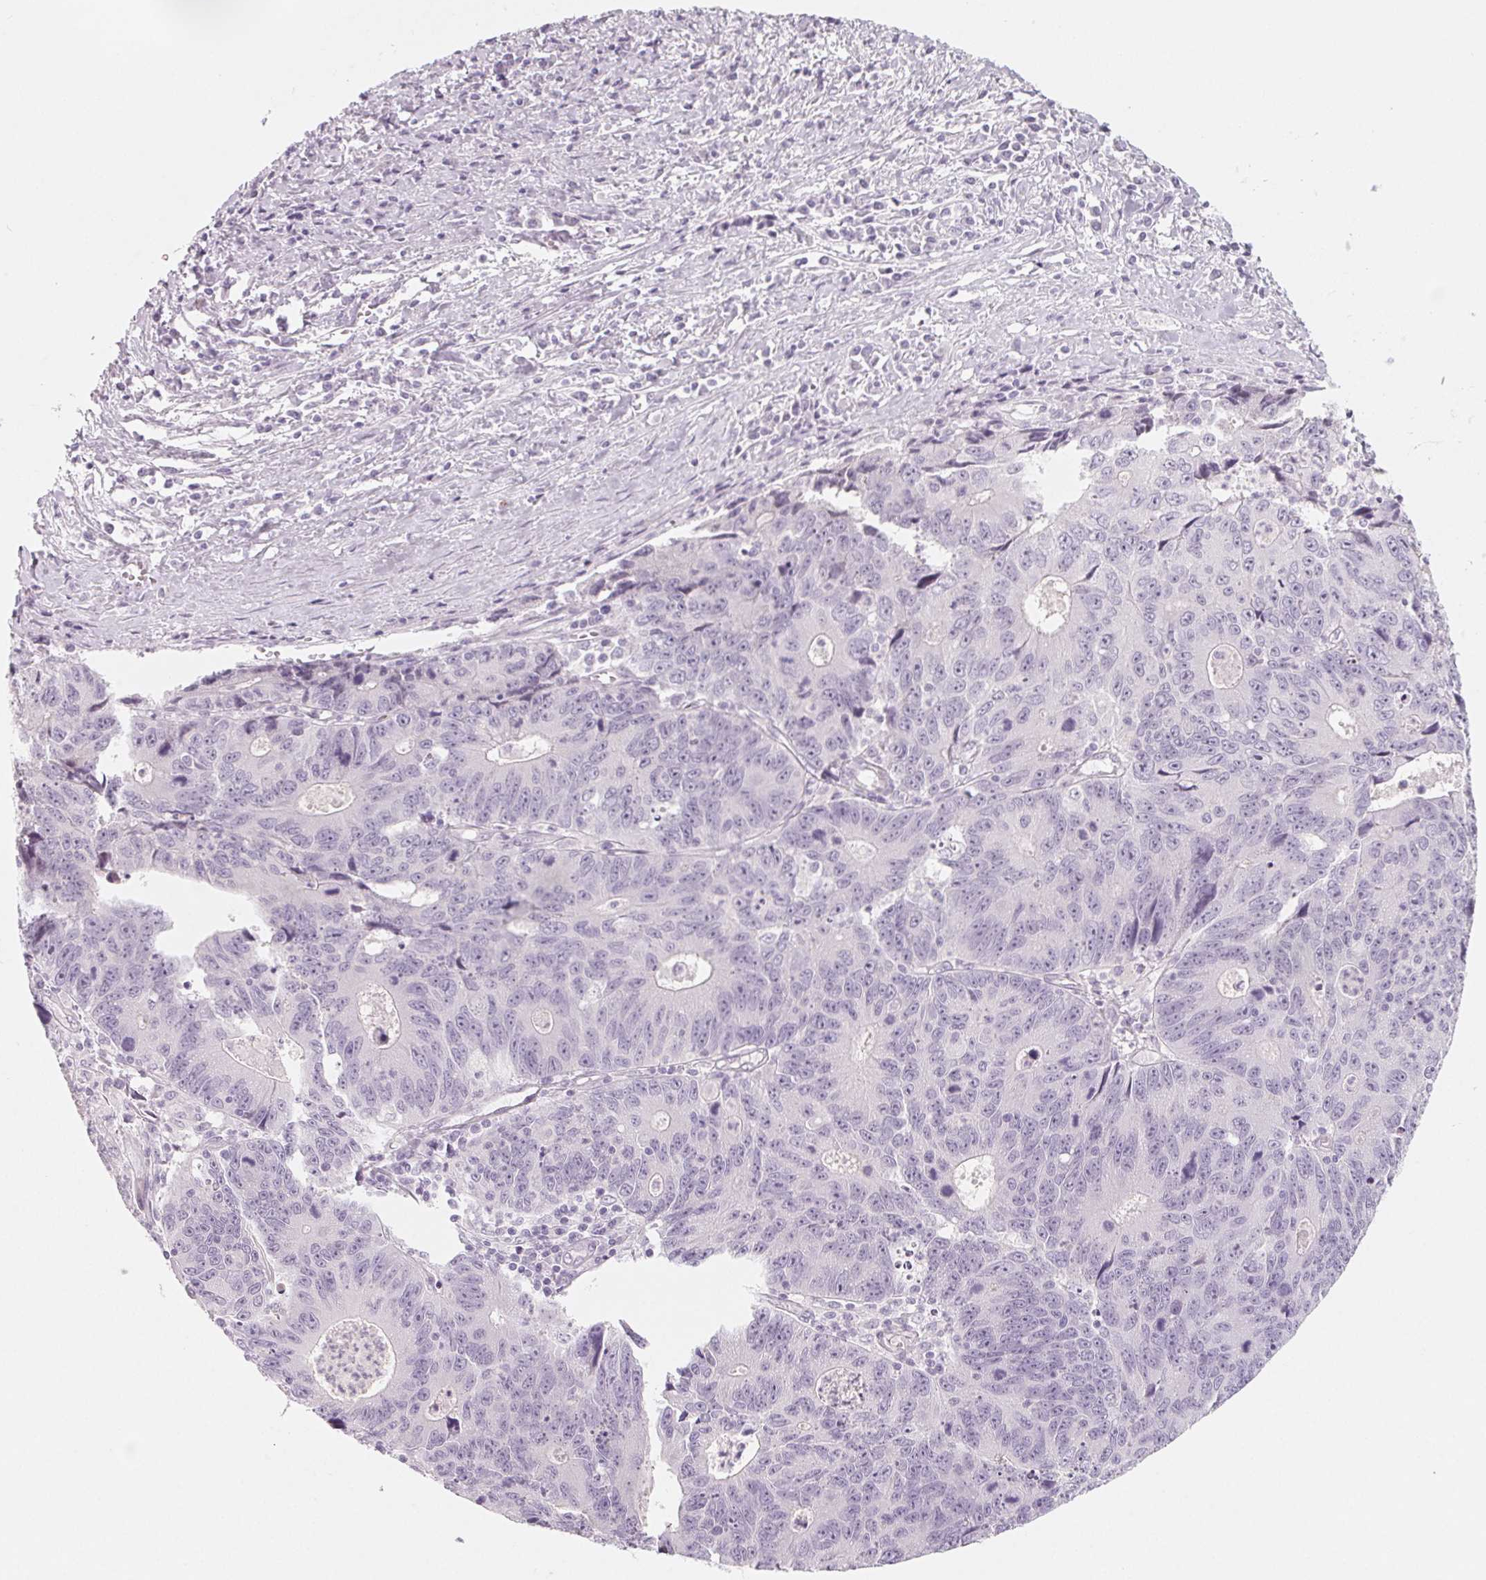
{"staining": {"intensity": "negative", "quantity": "none", "location": "none"}, "tissue": "liver cancer", "cell_type": "Tumor cells", "image_type": "cancer", "snomed": [{"axis": "morphology", "description": "Cholangiocarcinoma"}, {"axis": "topography", "description": "Liver"}], "caption": "Tumor cells are negative for brown protein staining in liver cancer.", "gene": "SH3GL2", "patient": {"sex": "male", "age": 65}}